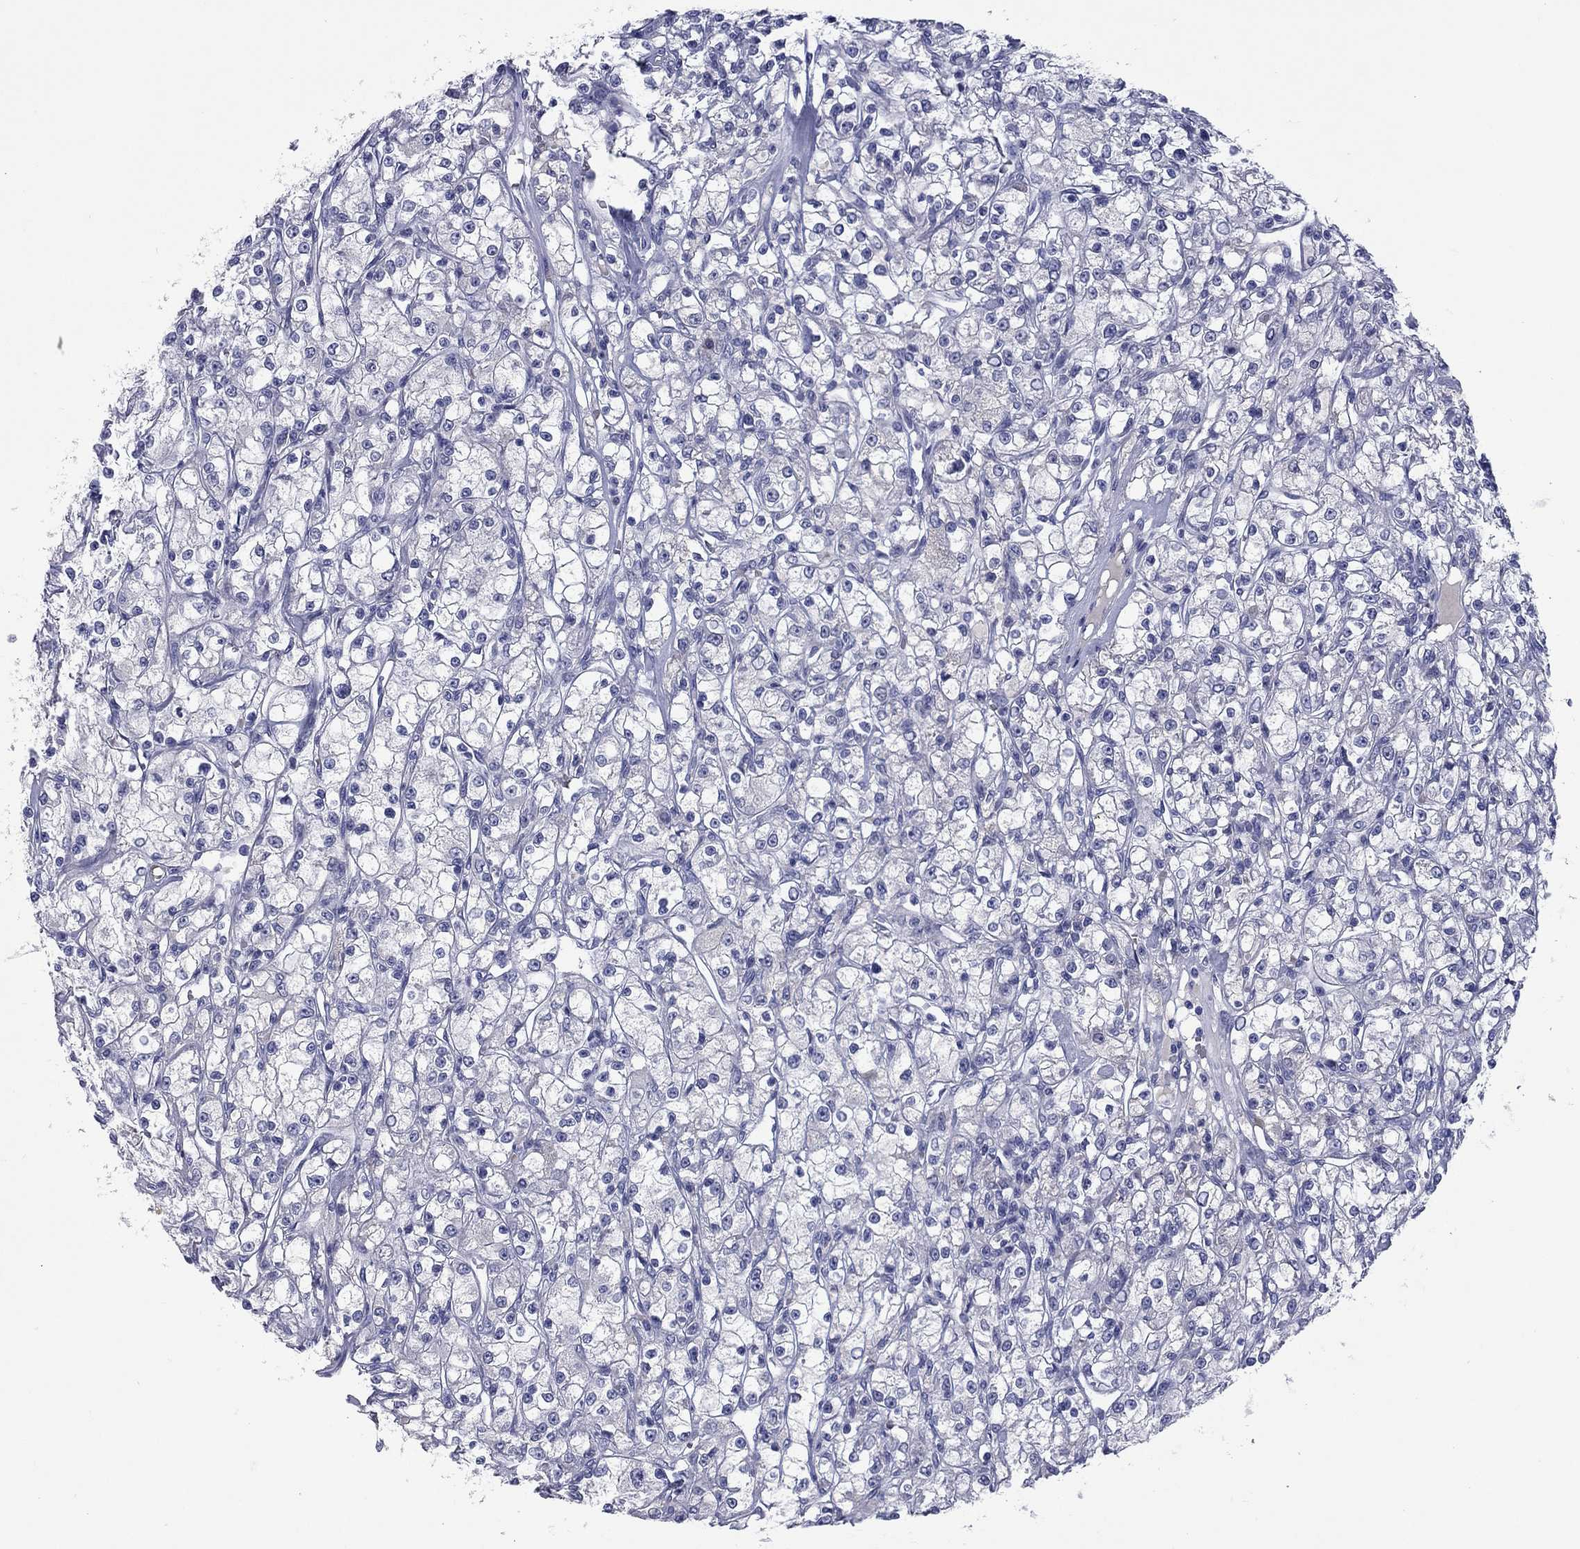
{"staining": {"intensity": "negative", "quantity": "none", "location": "none"}, "tissue": "renal cancer", "cell_type": "Tumor cells", "image_type": "cancer", "snomed": [{"axis": "morphology", "description": "Adenocarcinoma, NOS"}, {"axis": "topography", "description": "Kidney"}], "caption": "Renal cancer (adenocarcinoma) was stained to show a protein in brown. There is no significant positivity in tumor cells.", "gene": "UNC119B", "patient": {"sex": "female", "age": 59}}